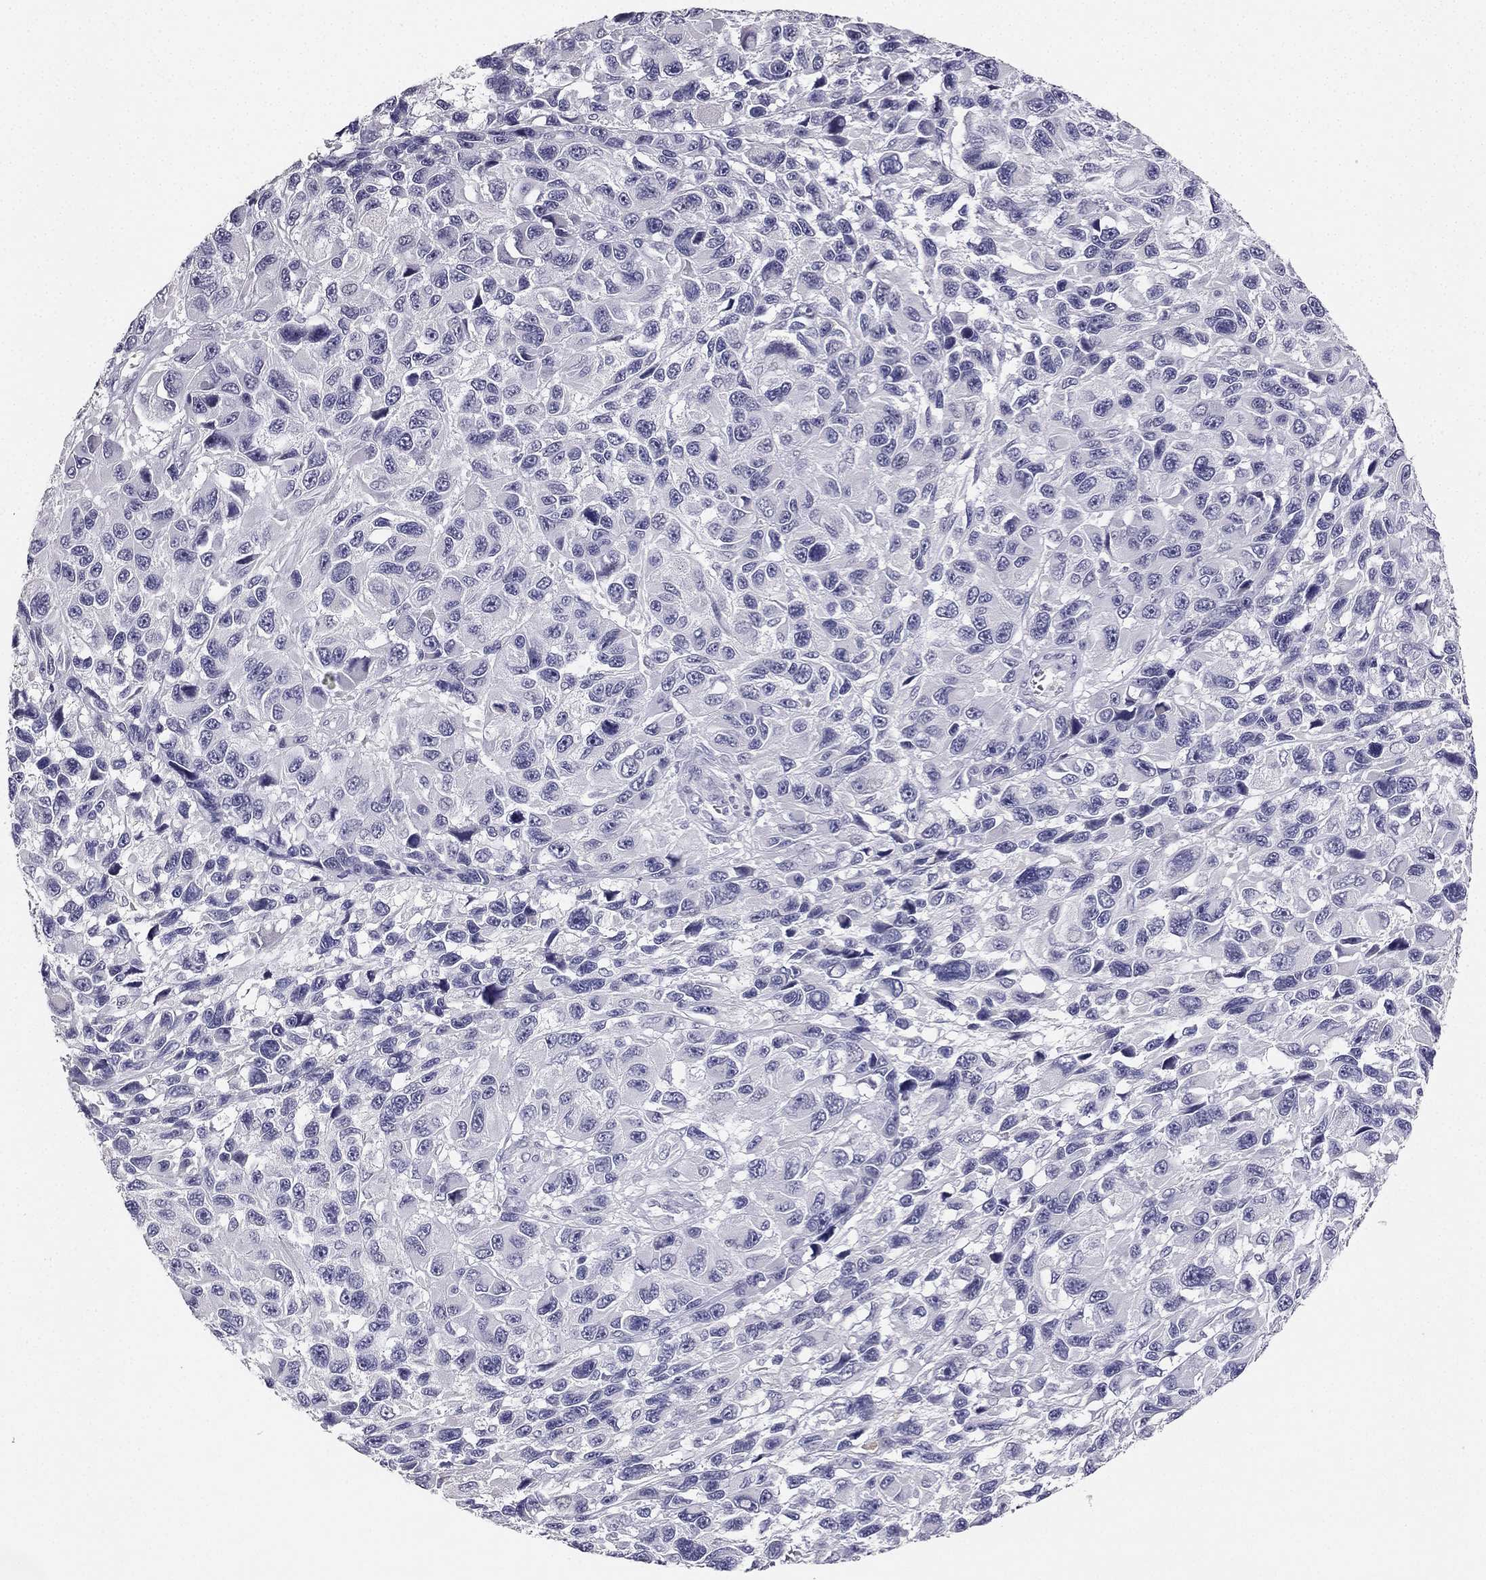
{"staining": {"intensity": "negative", "quantity": "none", "location": "none"}, "tissue": "melanoma", "cell_type": "Tumor cells", "image_type": "cancer", "snomed": [{"axis": "morphology", "description": "Malignant melanoma, NOS"}, {"axis": "topography", "description": "Skin"}], "caption": "Melanoma stained for a protein using immunohistochemistry (IHC) reveals no staining tumor cells.", "gene": "CALB2", "patient": {"sex": "male", "age": 53}}